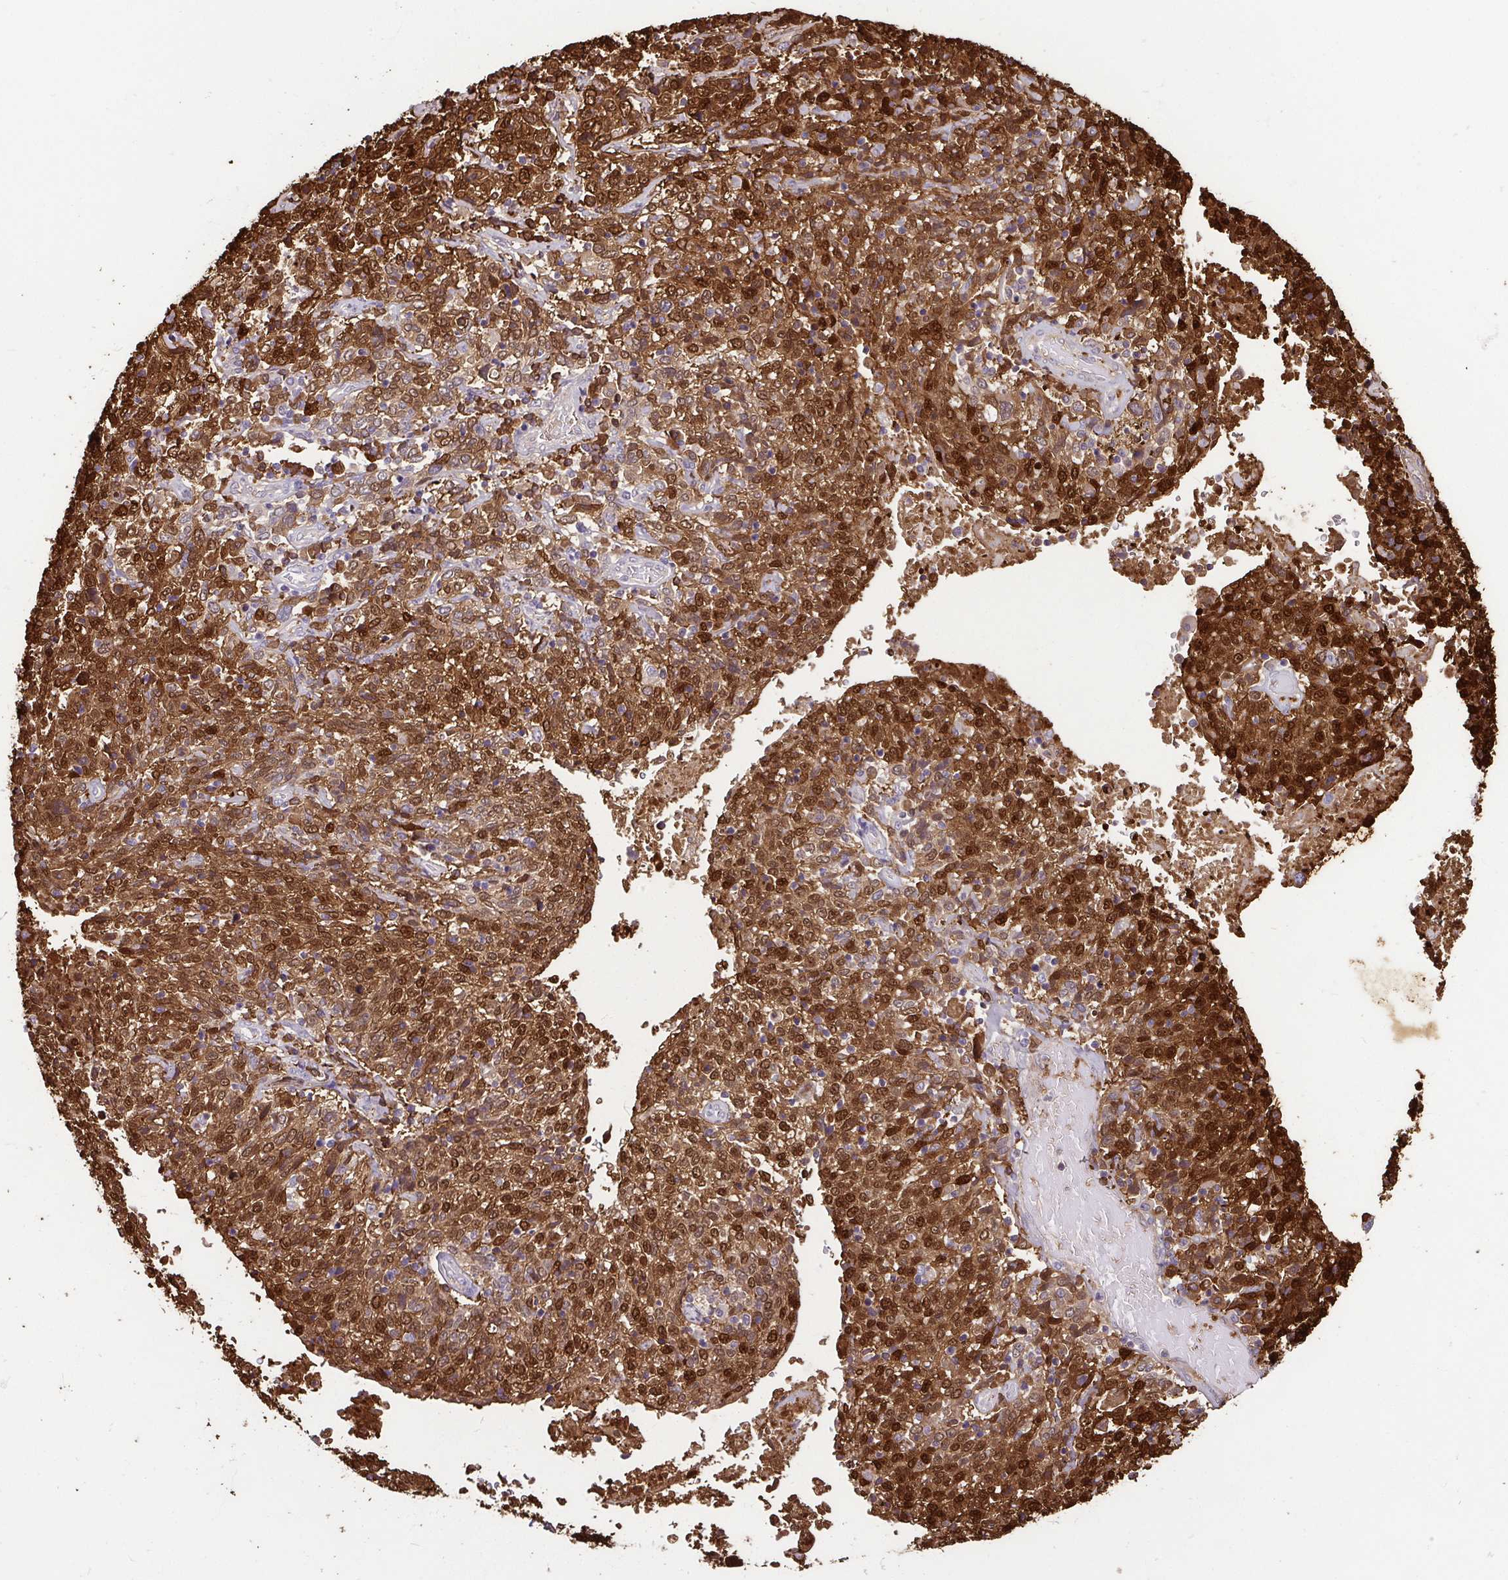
{"staining": {"intensity": "strong", "quantity": "25%-75%", "location": "cytoplasmic/membranous,nuclear"}, "tissue": "cervical cancer", "cell_type": "Tumor cells", "image_type": "cancer", "snomed": [{"axis": "morphology", "description": "Squamous cell carcinoma, NOS"}, {"axis": "topography", "description": "Cervix"}], "caption": "DAB (3,3'-diaminobenzidine) immunohistochemical staining of human cervical cancer shows strong cytoplasmic/membranous and nuclear protein expression in about 25%-75% of tumor cells.", "gene": "CASP14", "patient": {"sex": "female", "age": 46}}